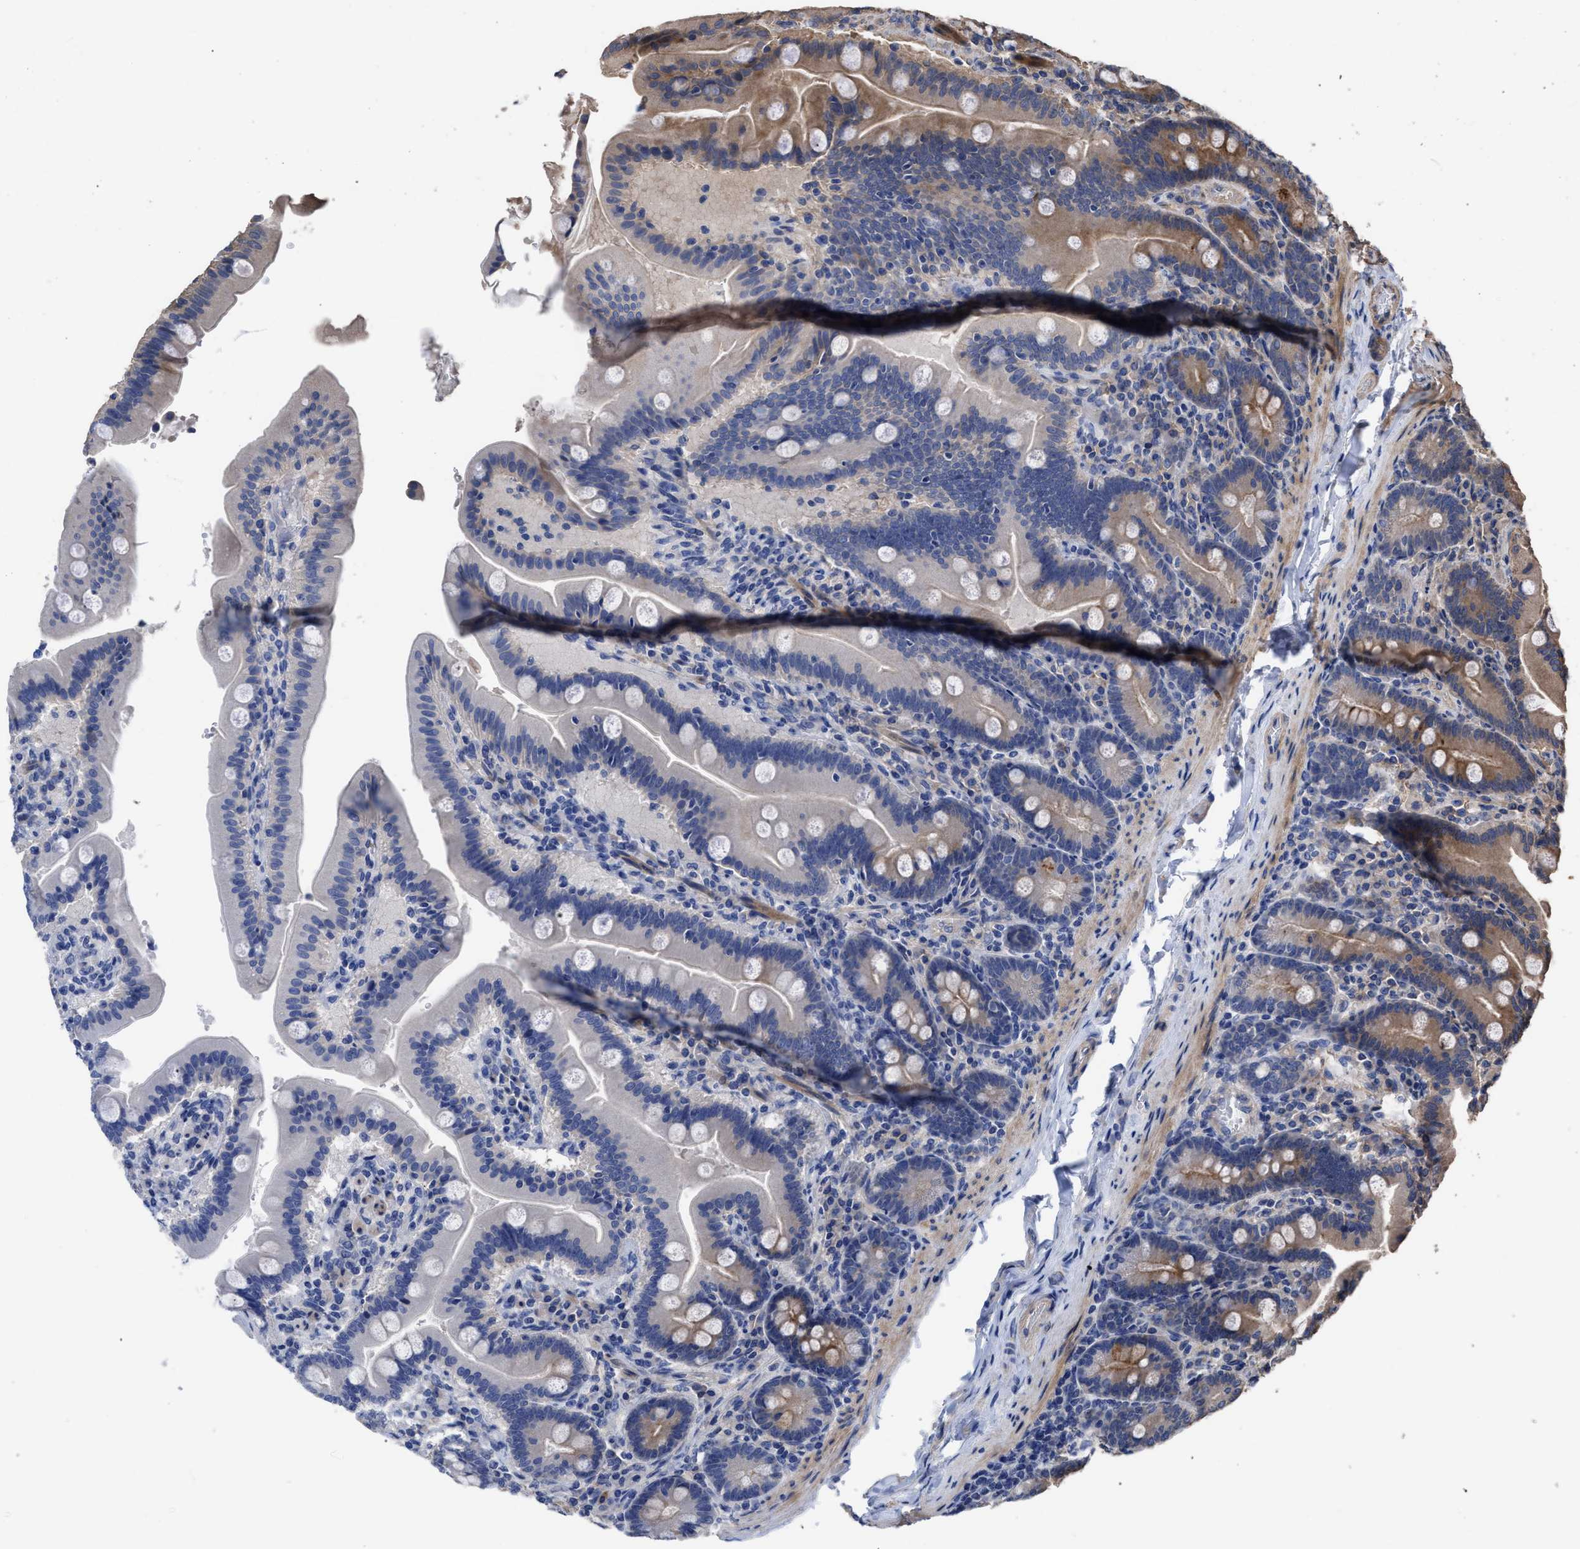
{"staining": {"intensity": "moderate", "quantity": "25%-75%", "location": "cytoplasmic/membranous"}, "tissue": "duodenum", "cell_type": "Glandular cells", "image_type": "normal", "snomed": [{"axis": "morphology", "description": "Normal tissue, NOS"}, {"axis": "topography", "description": "Duodenum"}], "caption": "Immunohistochemistry (IHC) (DAB (3,3'-diaminobenzidine)) staining of normal duodenum exhibits moderate cytoplasmic/membranous protein staining in about 25%-75% of glandular cells. Using DAB (brown) and hematoxylin (blue) stains, captured at high magnification using brightfield microscopy.", "gene": "BTN2A1", "patient": {"sex": "male", "age": 54}}